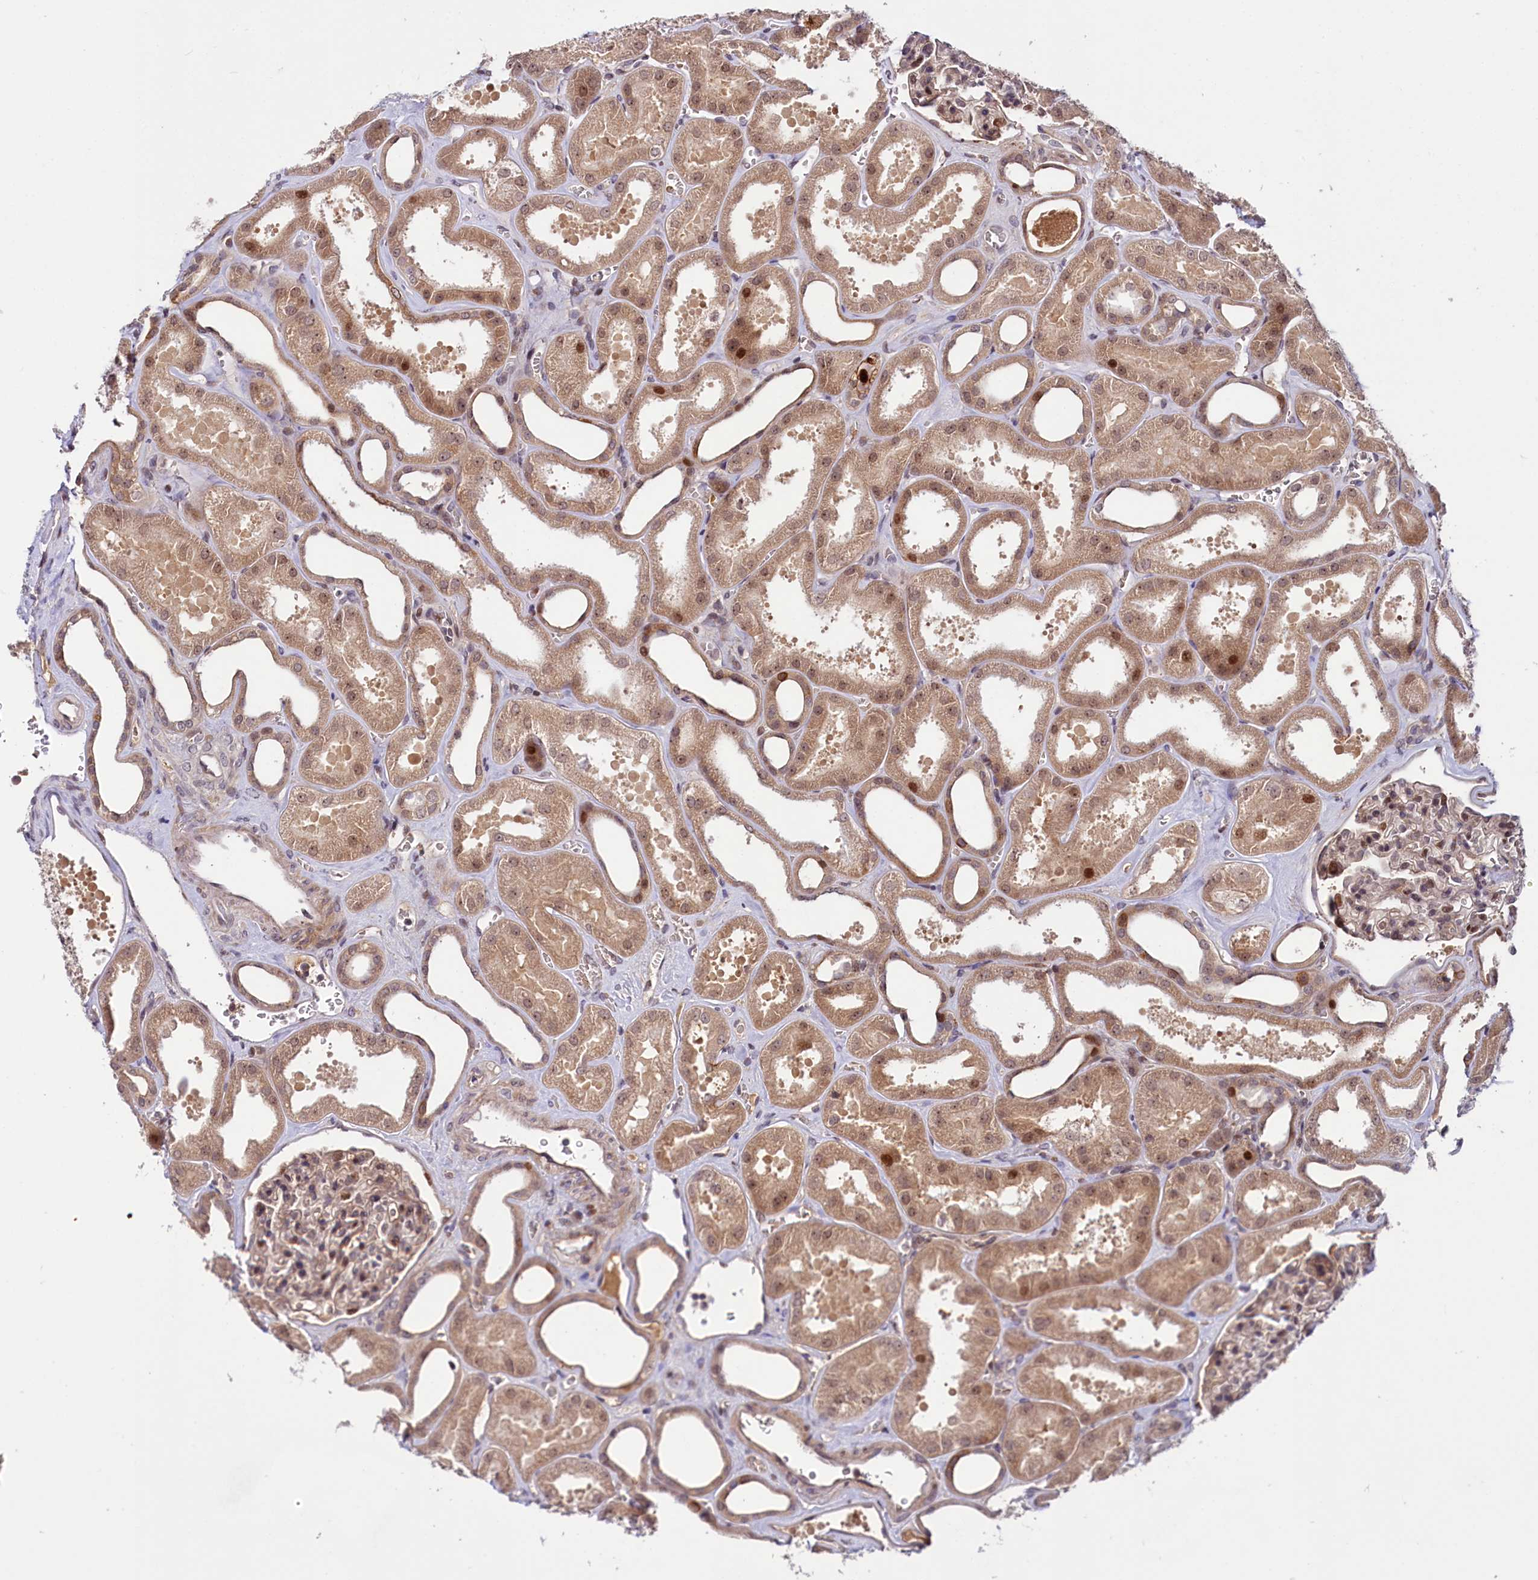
{"staining": {"intensity": "strong", "quantity": "25%-75%", "location": "nuclear"}, "tissue": "kidney", "cell_type": "Cells in glomeruli", "image_type": "normal", "snomed": [{"axis": "morphology", "description": "Normal tissue, NOS"}, {"axis": "morphology", "description": "Adenocarcinoma, NOS"}, {"axis": "topography", "description": "Kidney"}], "caption": "DAB immunohistochemical staining of benign kidney shows strong nuclear protein expression in approximately 25%-75% of cells in glomeruli.", "gene": "N4BP2L1", "patient": {"sex": "female", "age": 68}}